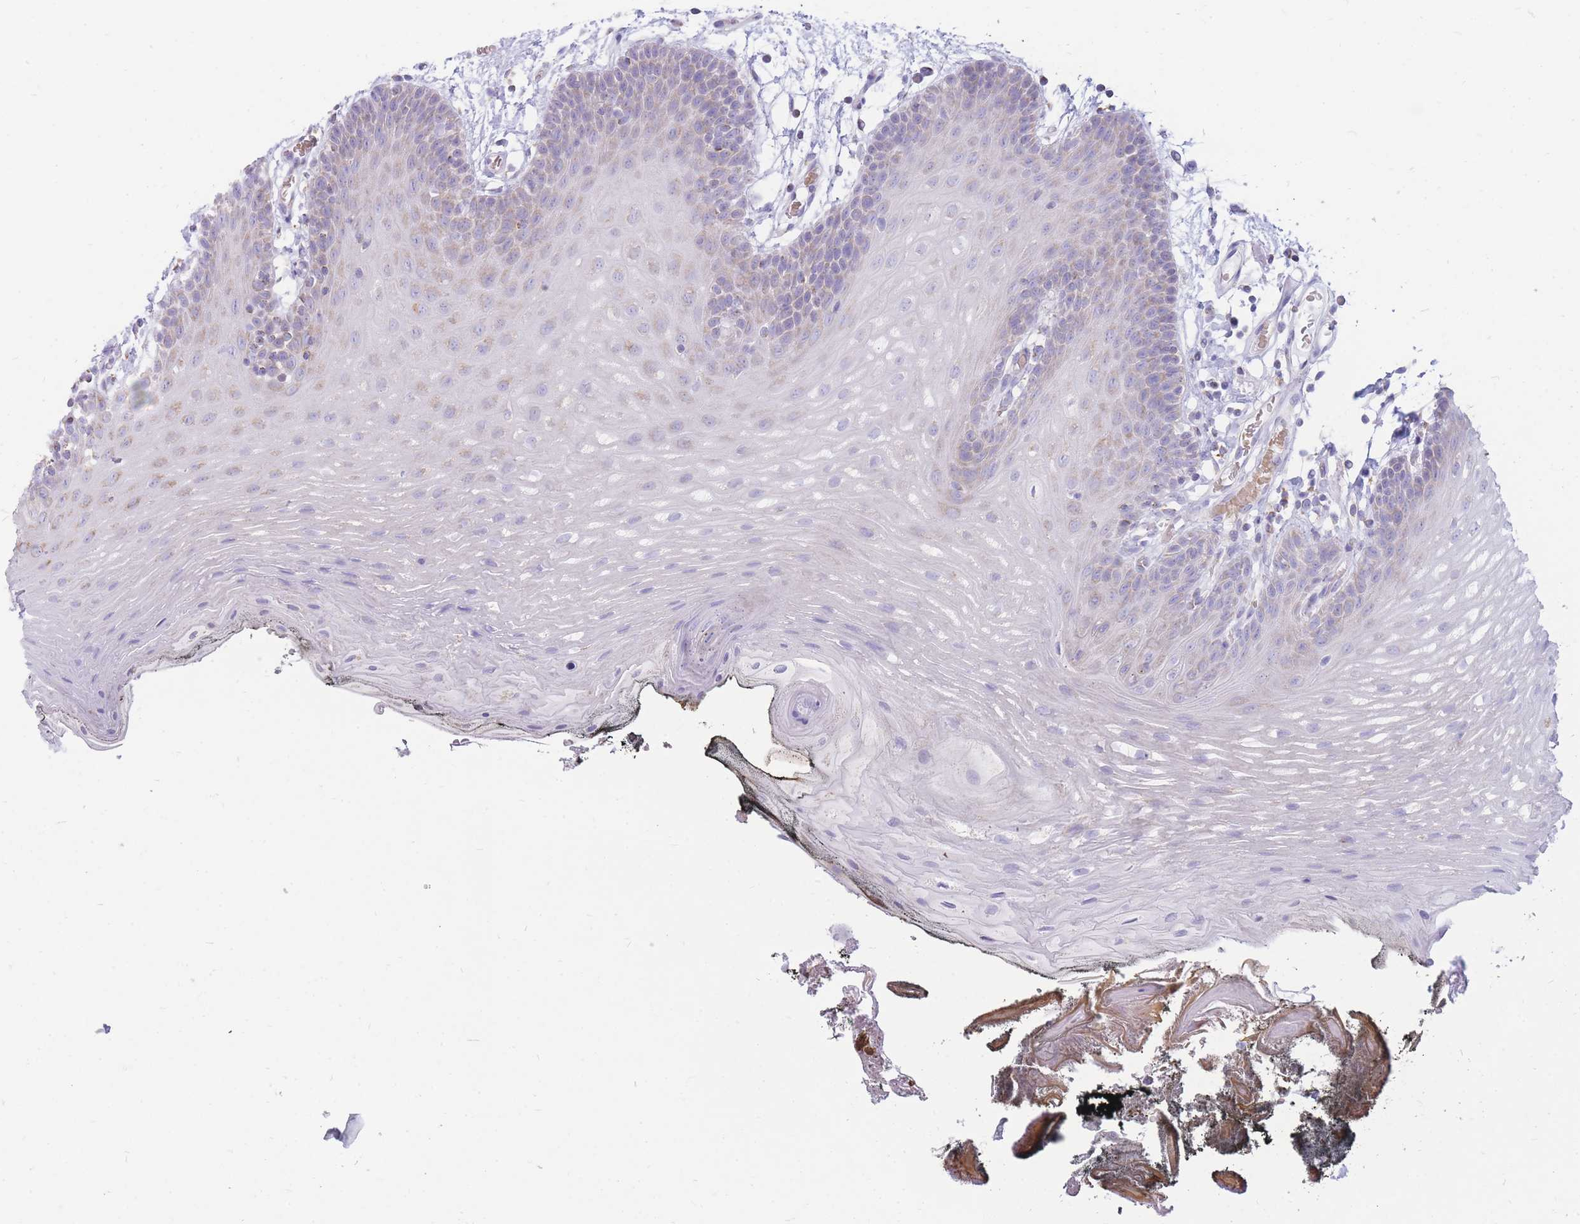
{"staining": {"intensity": "weak", "quantity": "<25%", "location": "cytoplasmic/membranous"}, "tissue": "oral mucosa", "cell_type": "Squamous epithelial cells", "image_type": "normal", "snomed": [{"axis": "morphology", "description": "Normal tissue, NOS"}, {"axis": "morphology", "description": "Squamous cell carcinoma, NOS"}, {"axis": "topography", "description": "Oral tissue"}, {"axis": "topography", "description": "Head-Neck"}], "caption": "Histopathology image shows no significant protein positivity in squamous epithelial cells of unremarkable oral mucosa.", "gene": "PCSK1", "patient": {"sex": "female", "age": 81}}